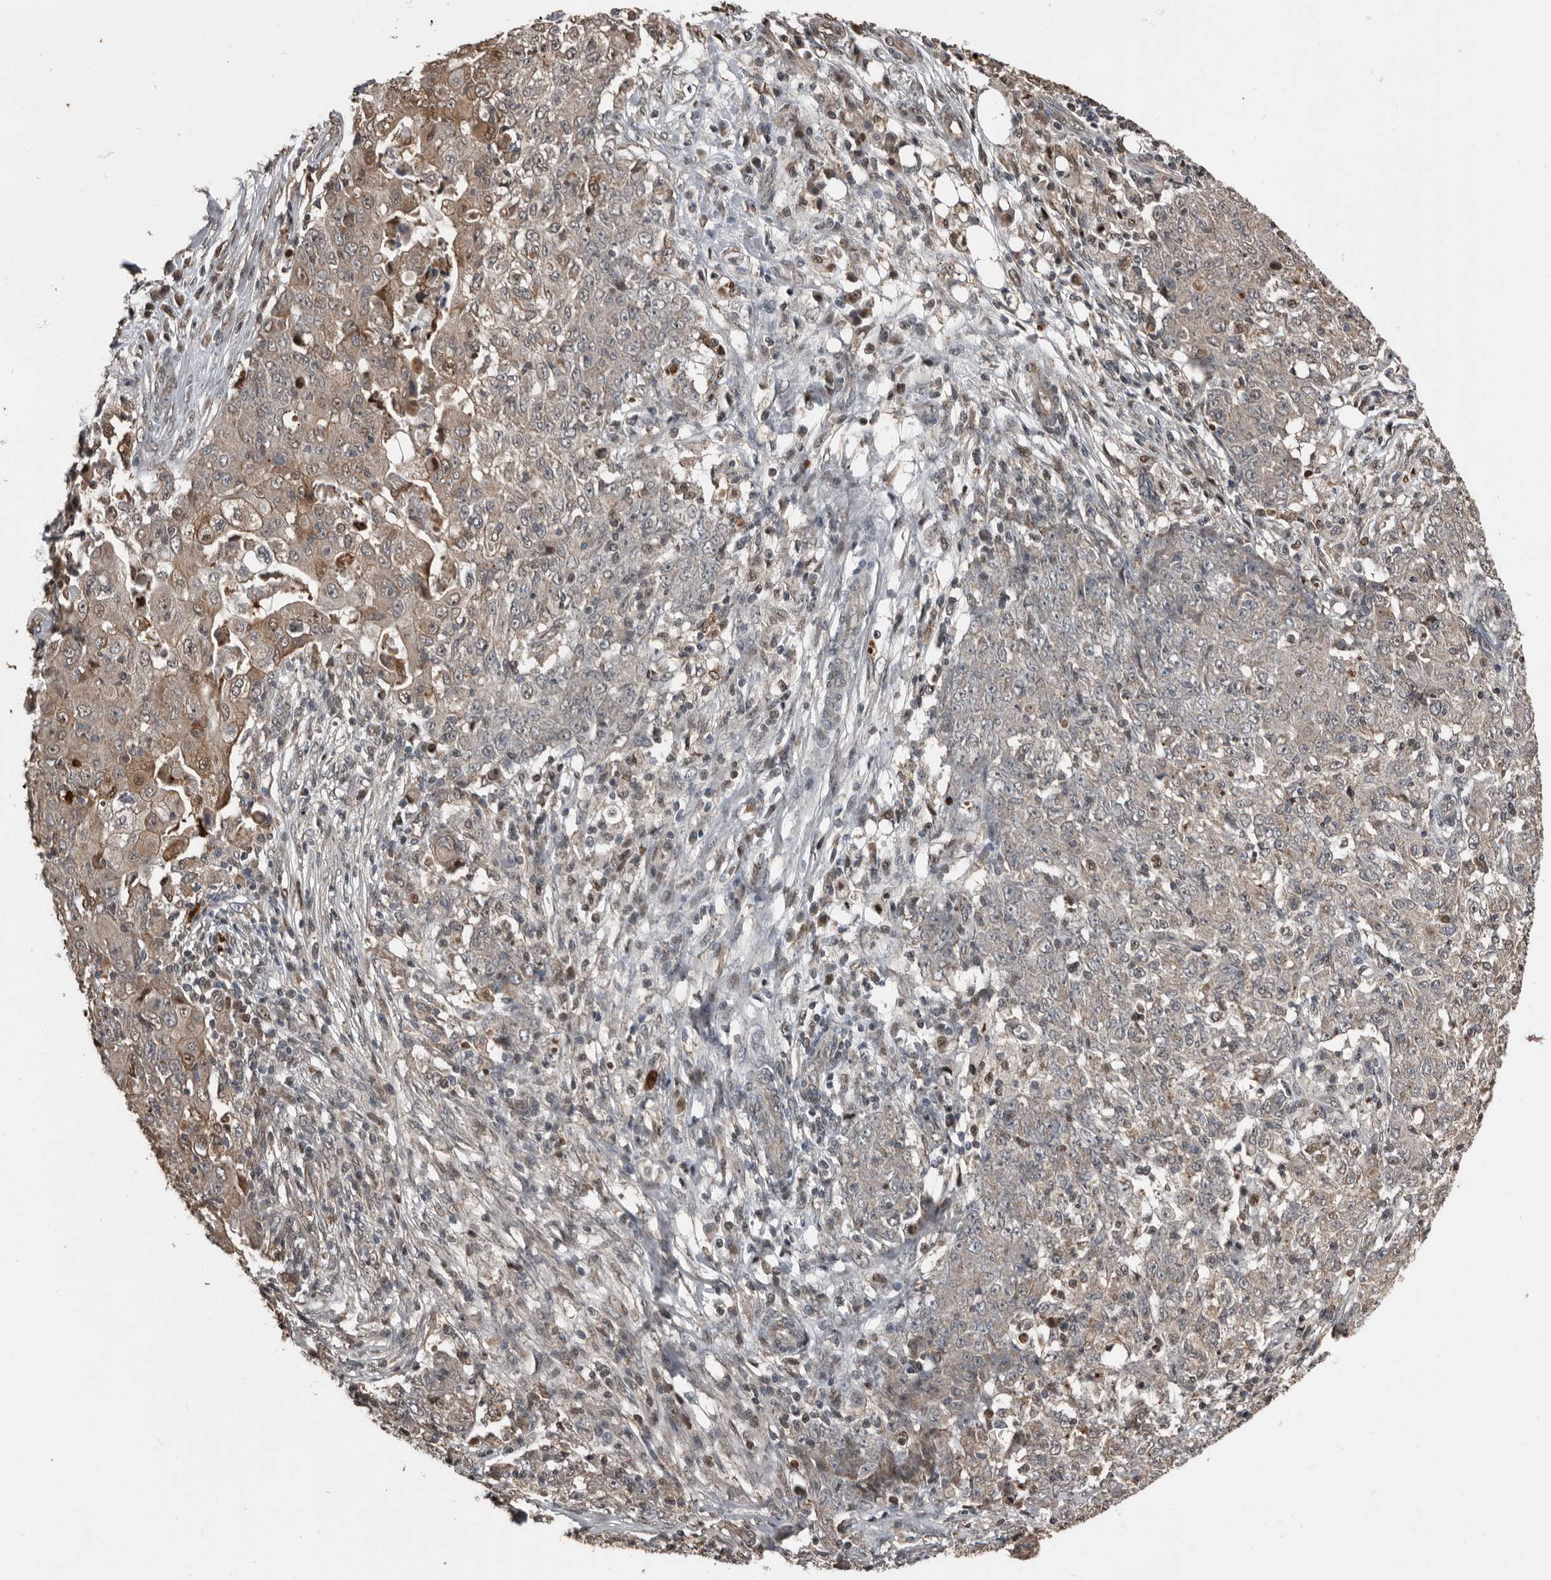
{"staining": {"intensity": "weak", "quantity": "25%-75%", "location": "cytoplasmic/membranous"}, "tissue": "ovarian cancer", "cell_type": "Tumor cells", "image_type": "cancer", "snomed": [{"axis": "morphology", "description": "Carcinoma, endometroid"}, {"axis": "topography", "description": "Ovary"}], "caption": "Immunohistochemistry of human ovarian endometroid carcinoma demonstrates low levels of weak cytoplasmic/membranous expression in about 25%-75% of tumor cells.", "gene": "FSBP", "patient": {"sex": "female", "age": 42}}